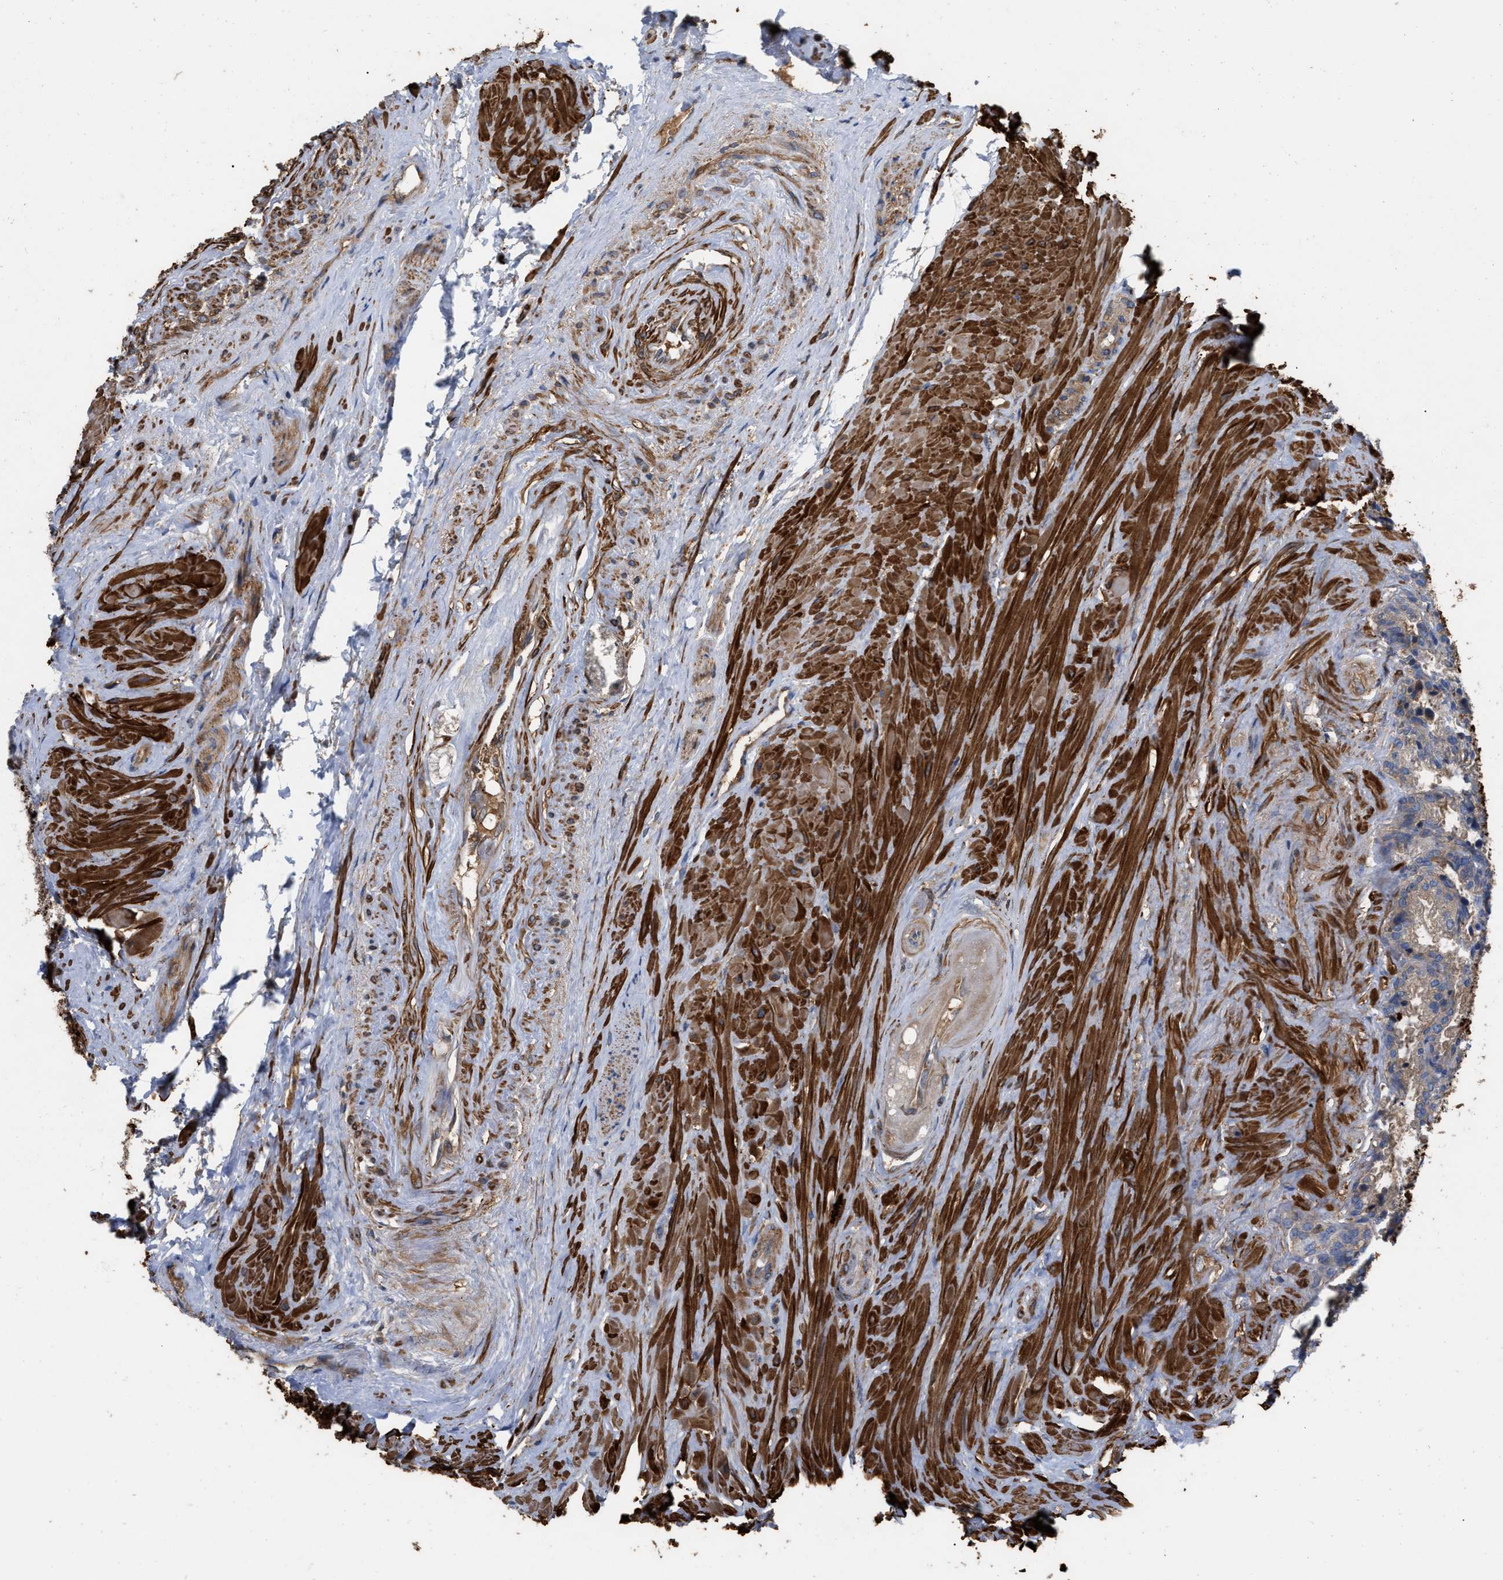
{"staining": {"intensity": "weak", "quantity": ">75%", "location": "cytoplasmic/membranous"}, "tissue": "seminal vesicle", "cell_type": "Glandular cells", "image_type": "normal", "snomed": [{"axis": "morphology", "description": "Normal tissue, NOS"}, {"axis": "topography", "description": "Seminal veicle"}], "caption": "Protein expression analysis of benign human seminal vesicle reveals weak cytoplasmic/membranous expression in about >75% of glandular cells. (DAB IHC, brown staining for protein, blue staining for nuclei).", "gene": "RABEP1", "patient": {"sex": "male", "age": 46}}